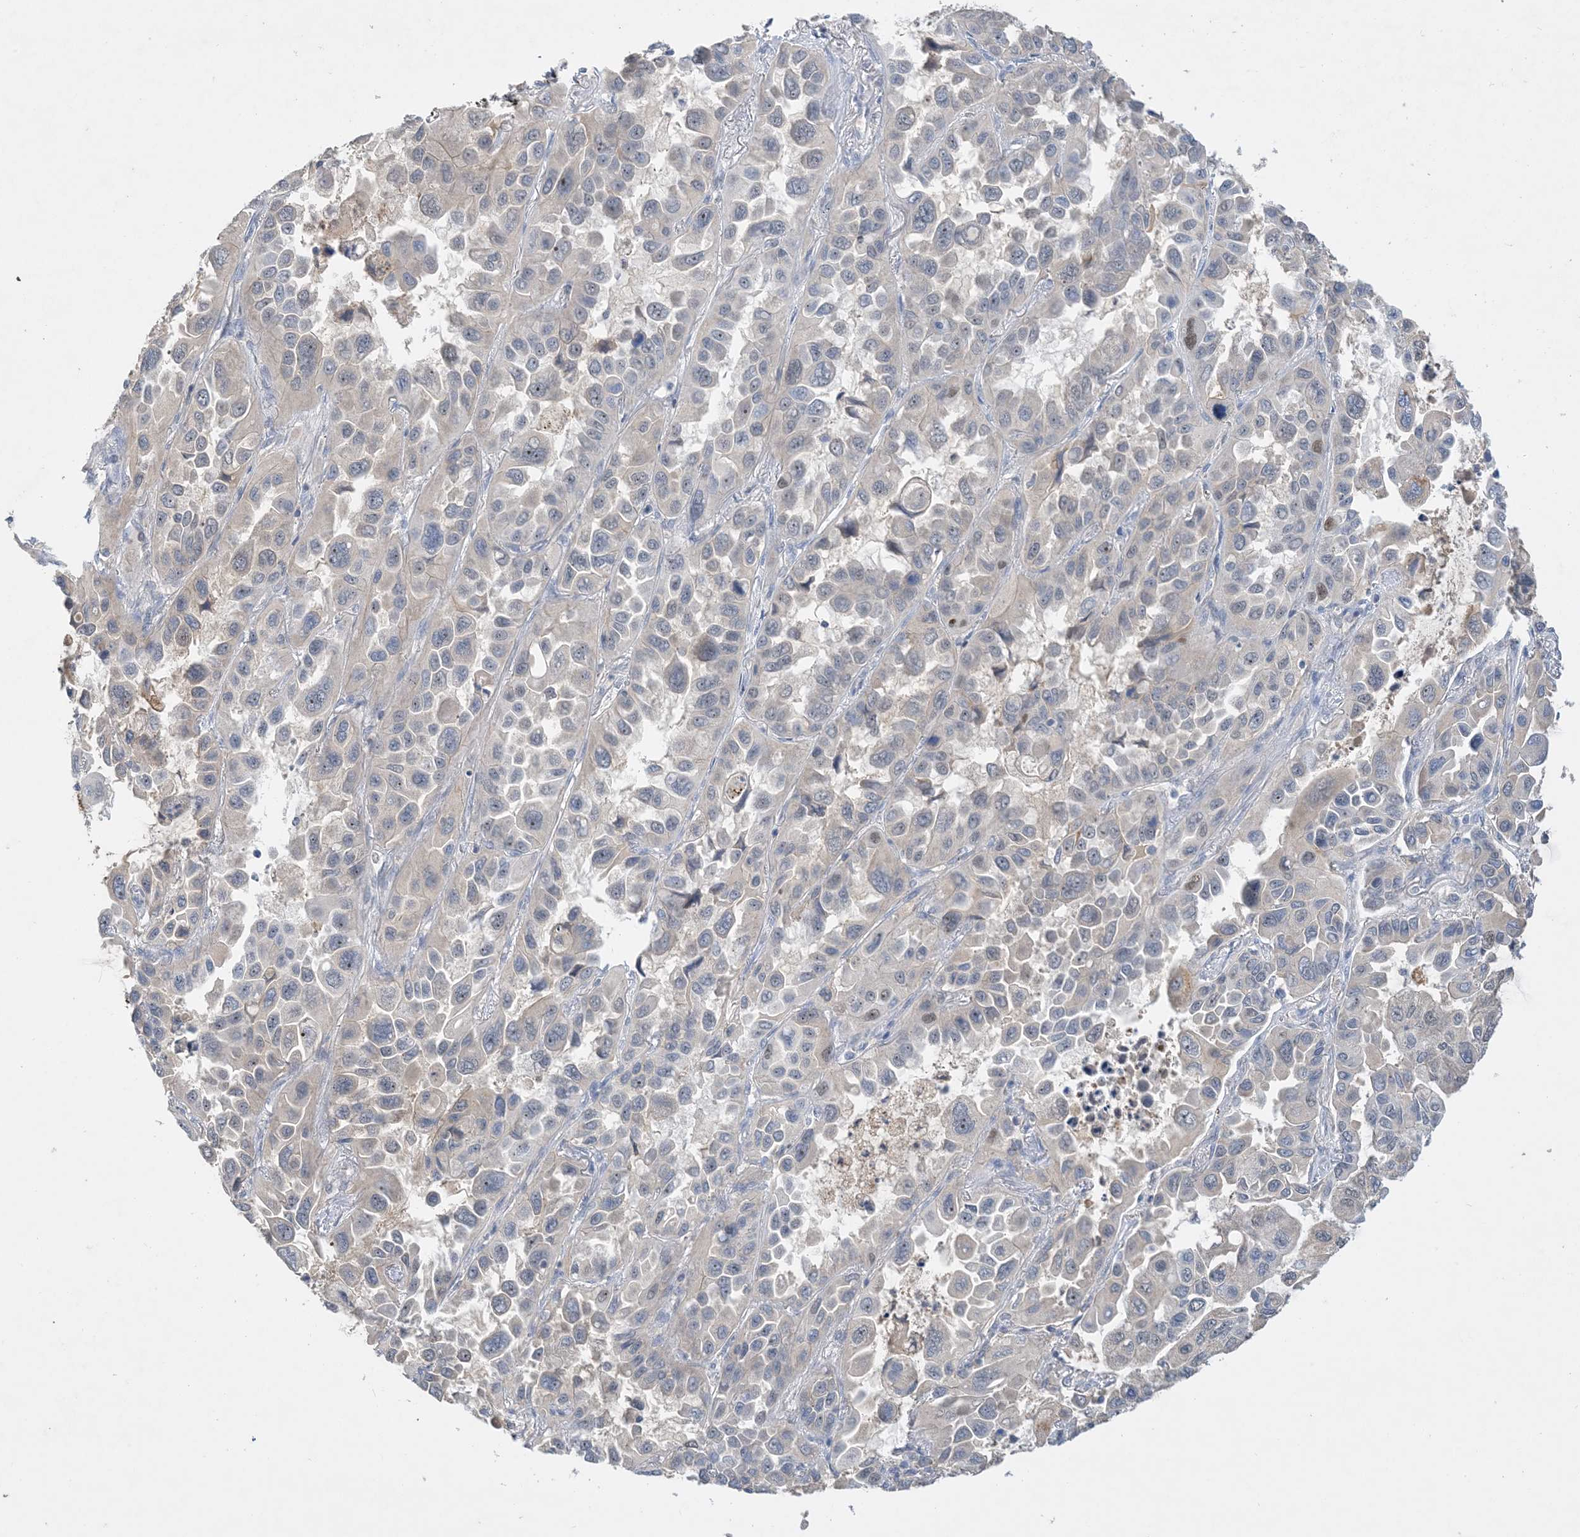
{"staining": {"intensity": "negative", "quantity": "none", "location": "none"}, "tissue": "lung cancer", "cell_type": "Tumor cells", "image_type": "cancer", "snomed": [{"axis": "morphology", "description": "Adenocarcinoma, NOS"}, {"axis": "topography", "description": "Lung"}], "caption": "Tumor cells are negative for protein expression in human lung cancer. The staining is performed using DAB (3,3'-diaminobenzidine) brown chromogen with nuclei counter-stained in using hematoxylin.", "gene": "UBE2E1", "patient": {"sex": "male", "age": 64}}